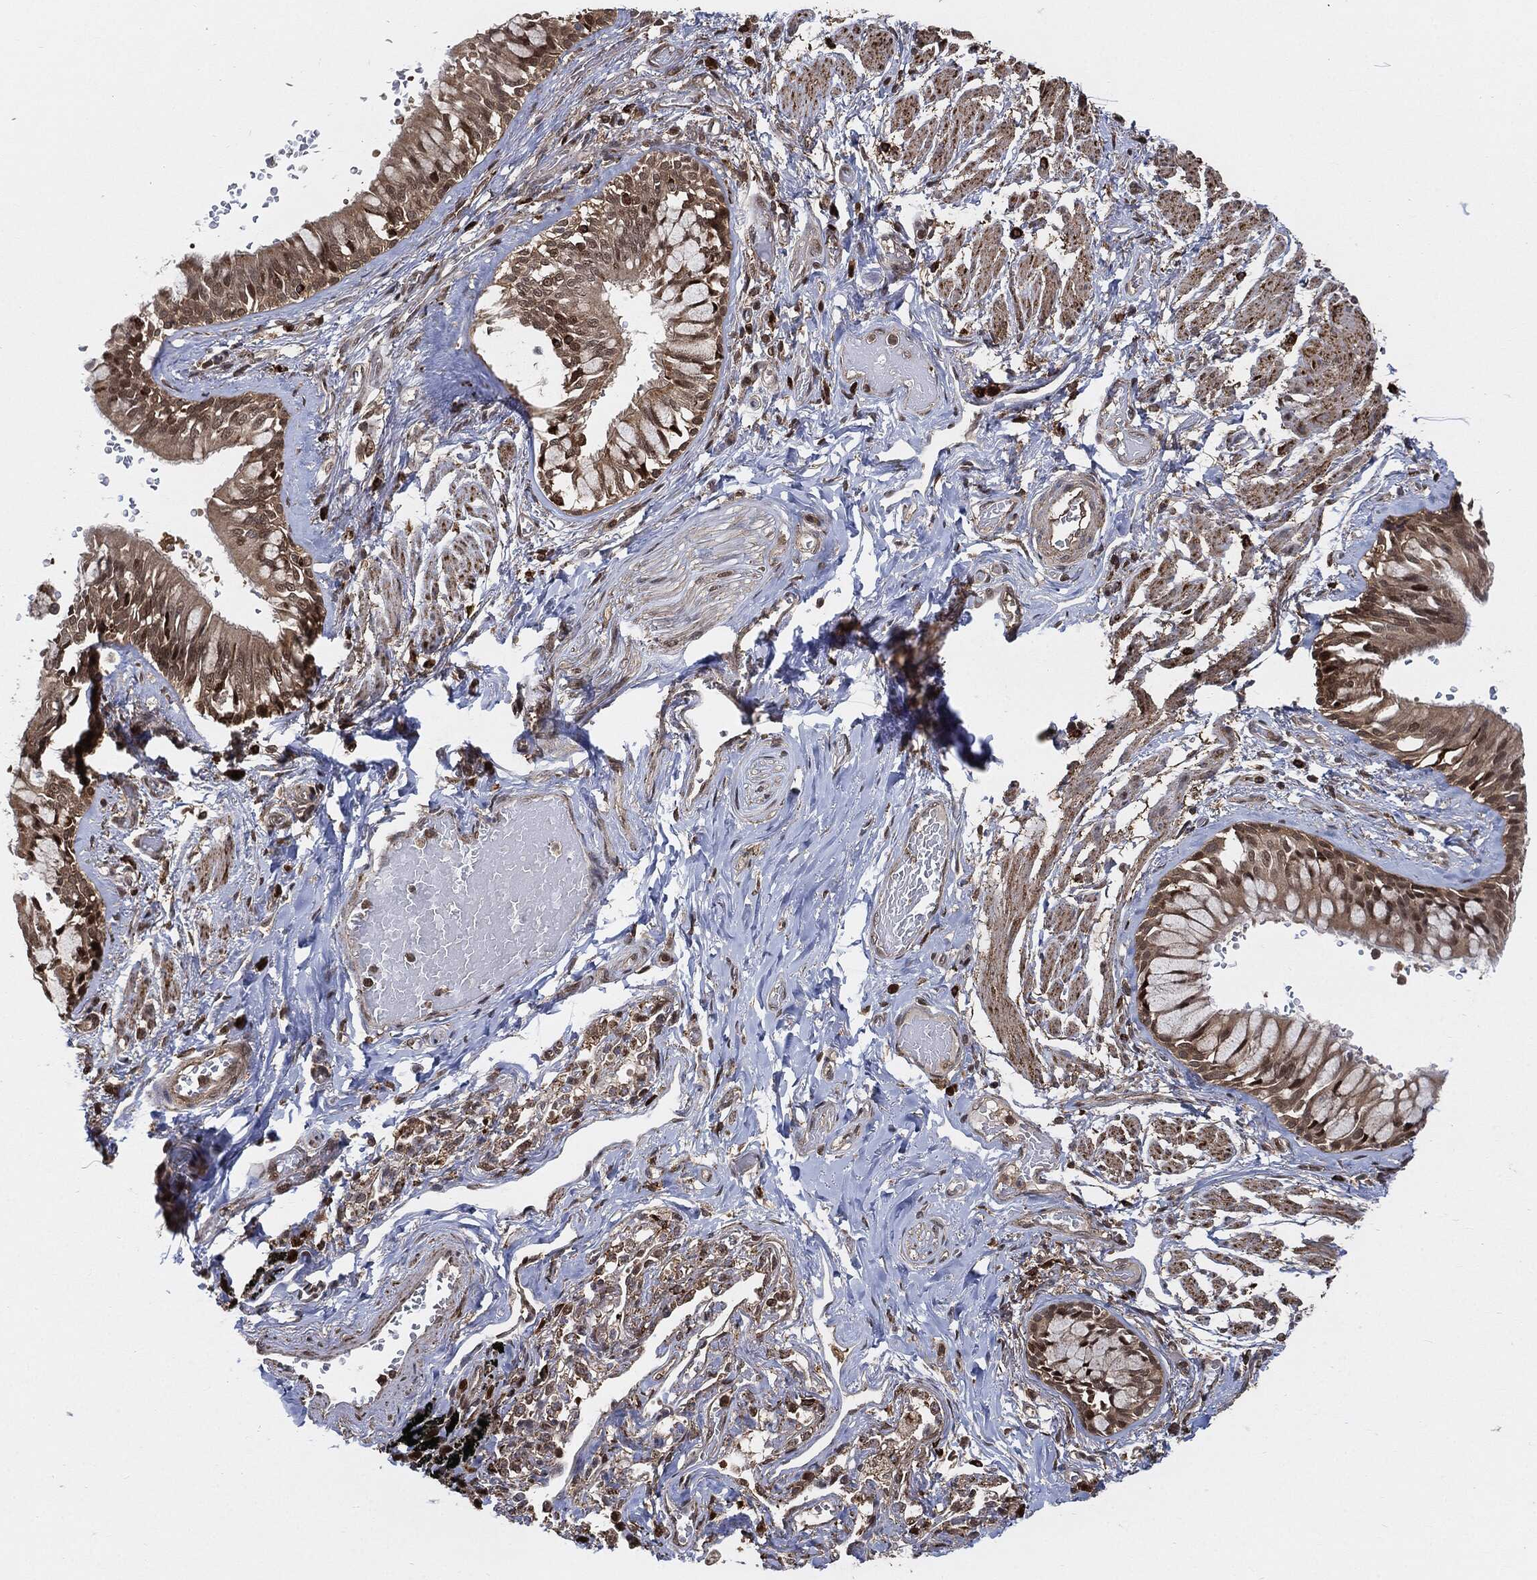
{"staining": {"intensity": "moderate", "quantity": ">75%", "location": "cytoplasmic/membranous,nuclear"}, "tissue": "bronchus", "cell_type": "Respiratory epithelial cells", "image_type": "normal", "snomed": [{"axis": "morphology", "description": "Normal tissue, NOS"}, {"axis": "topography", "description": "Bronchus"}, {"axis": "topography", "description": "Lung"}], "caption": "A histopathology image of human bronchus stained for a protein shows moderate cytoplasmic/membranous,nuclear brown staining in respiratory epithelial cells. The staining is performed using DAB (3,3'-diaminobenzidine) brown chromogen to label protein expression. The nuclei are counter-stained blue using hematoxylin.", "gene": "CUTA", "patient": {"sex": "female", "age": 57}}